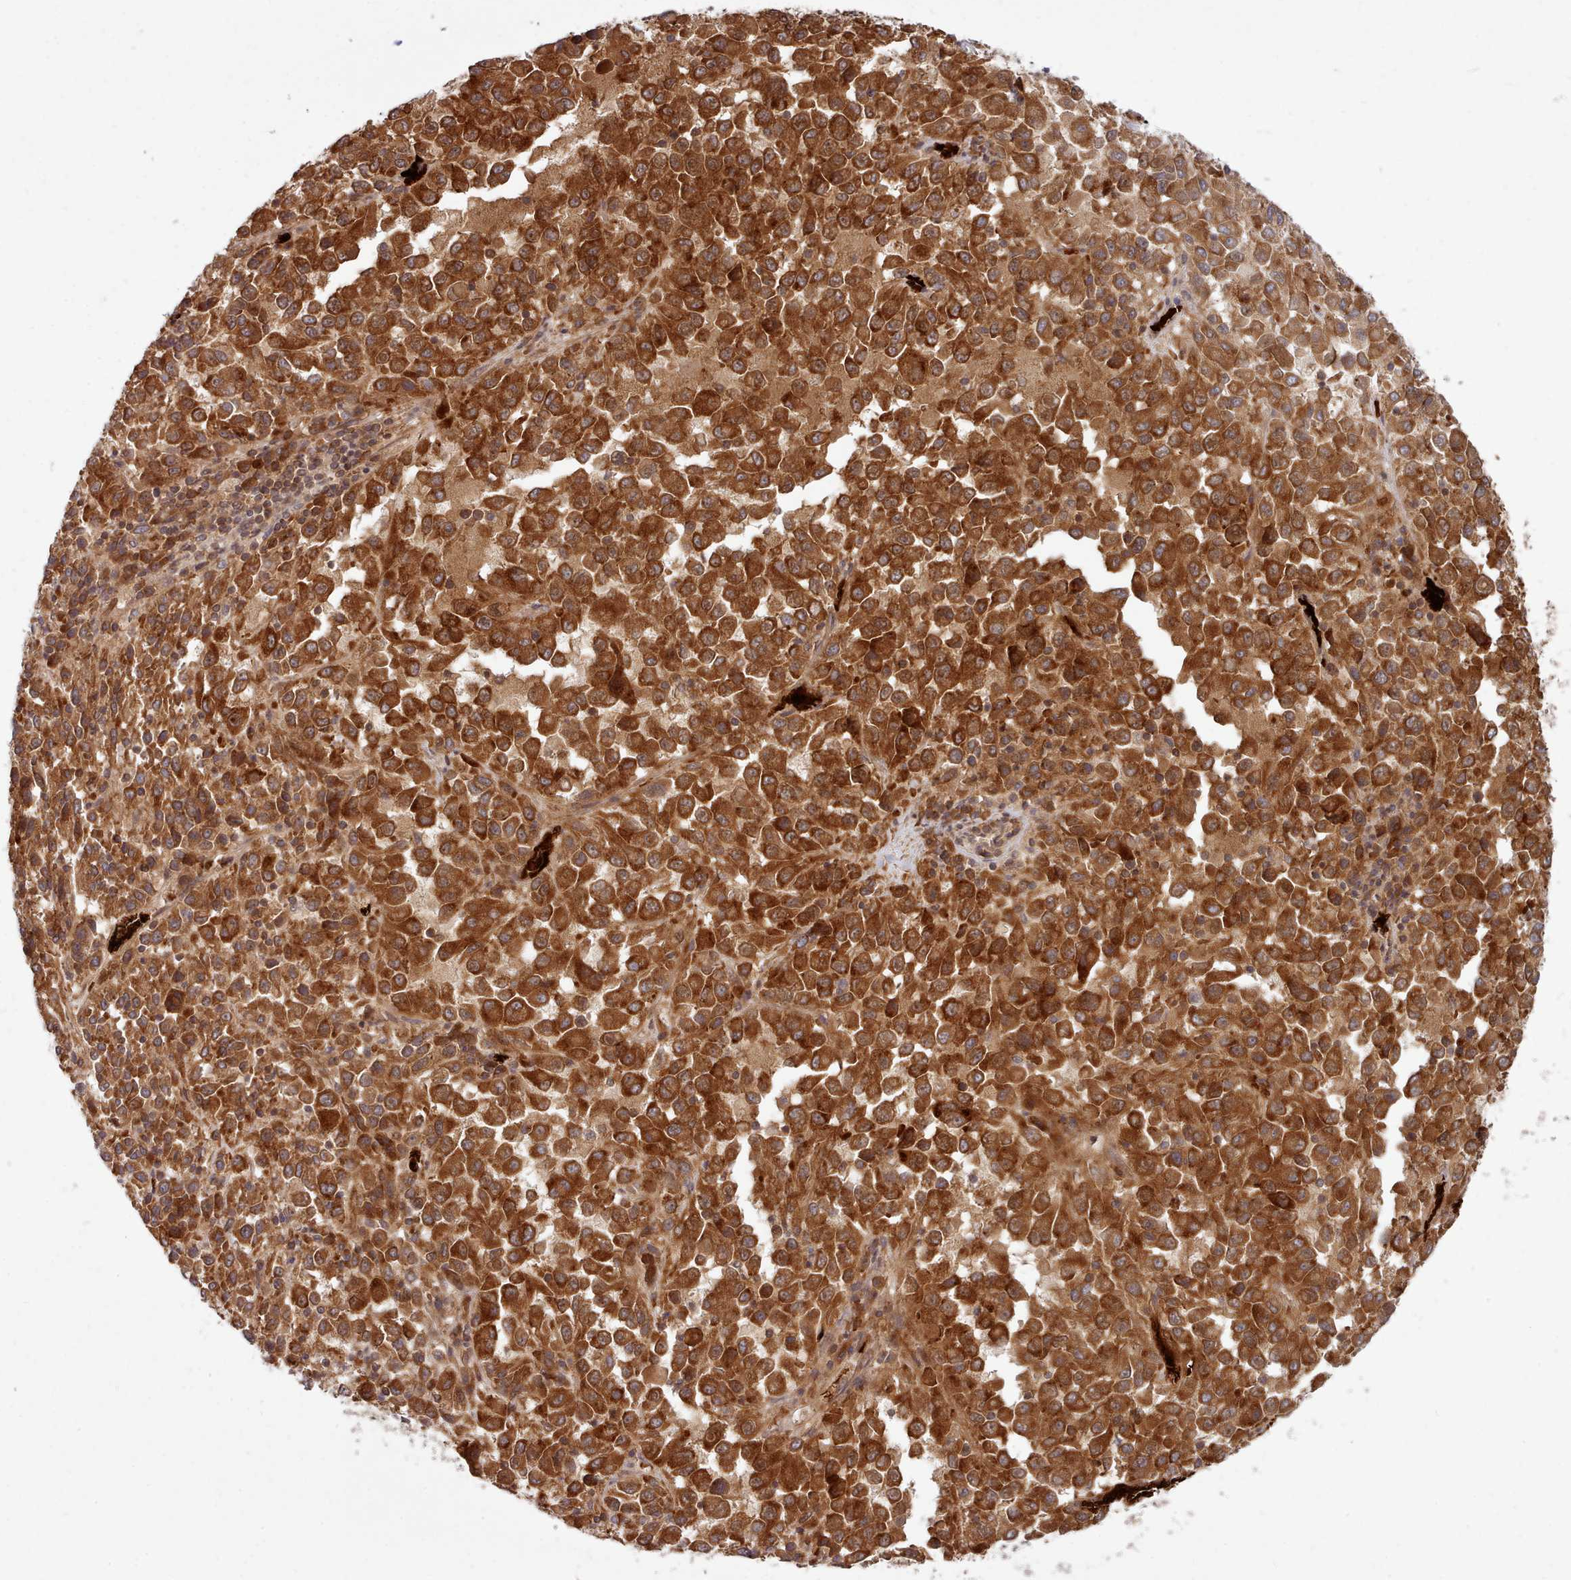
{"staining": {"intensity": "strong", "quantity": ">75%", "location": "cytoplasmic/membranous,nuclear"}, "tissue": "melanoma", "cell_type": "Tumor cells", "image_type": "cancer", "snomed": [{"axis": "morphology", "description": "Malignant melanoma, Metastatic site"}, {"axis": "topography", "description": "Lung"}], "caption": "IHC of melanoma shows high levels of strong cytoplasmic/membranous and nuclear expression in approximately >75% of tumor cells.", "gene": "UBE2G1", "patient": {"sex": "male", "age": 64}}